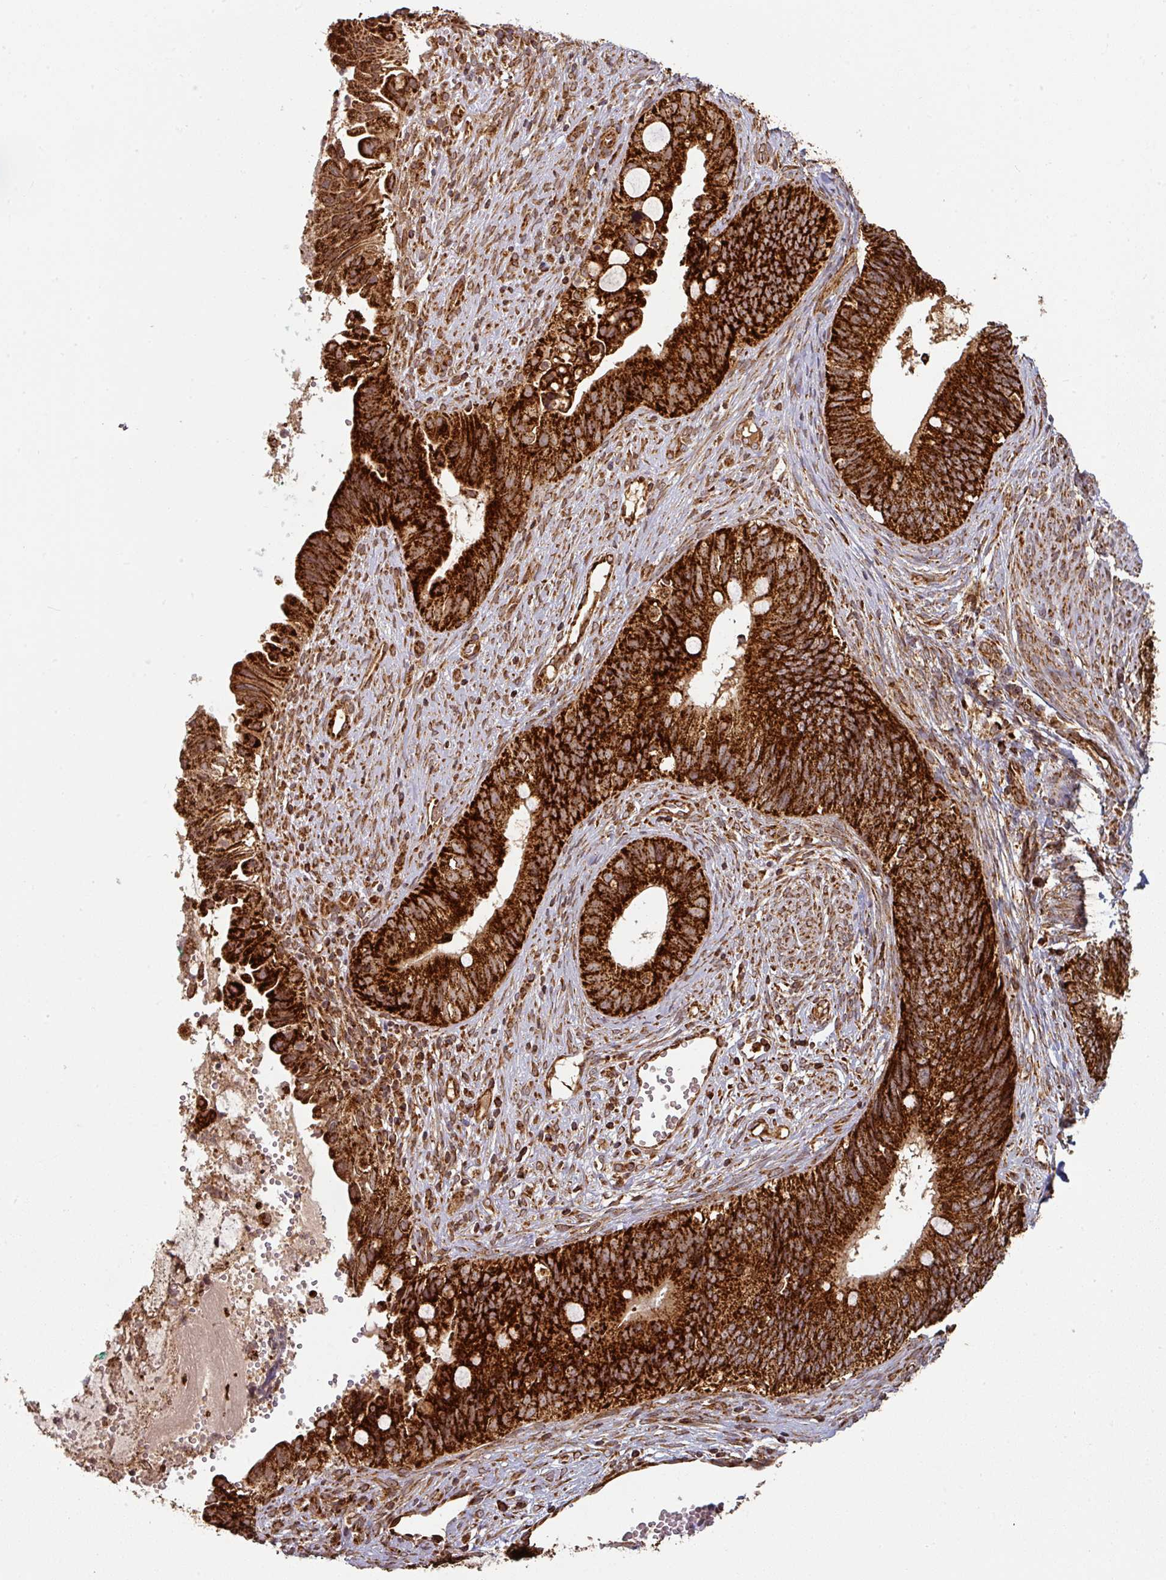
{"staining": {"intensity": "strong", "quantity": ">75%", "location": "cytoplasmic/membranous"}, "tissue": "cervical cancer", "cell_type": "Tumor cells", "image_type": "cancer", "snomed": [{"axis": "morphology", "description": "Adenocarcinoma, NOS"}, {"axis": "topography", "description": "Cervix"}], "caption": "Protein staining of cervical cancer (adenocarcinoma) tissue reveals strong cytoplasmic/membranous staining in about >75% of tumor cells.", "gene": "TRAP1", "patient": {"sex": "female", "age": 42}}